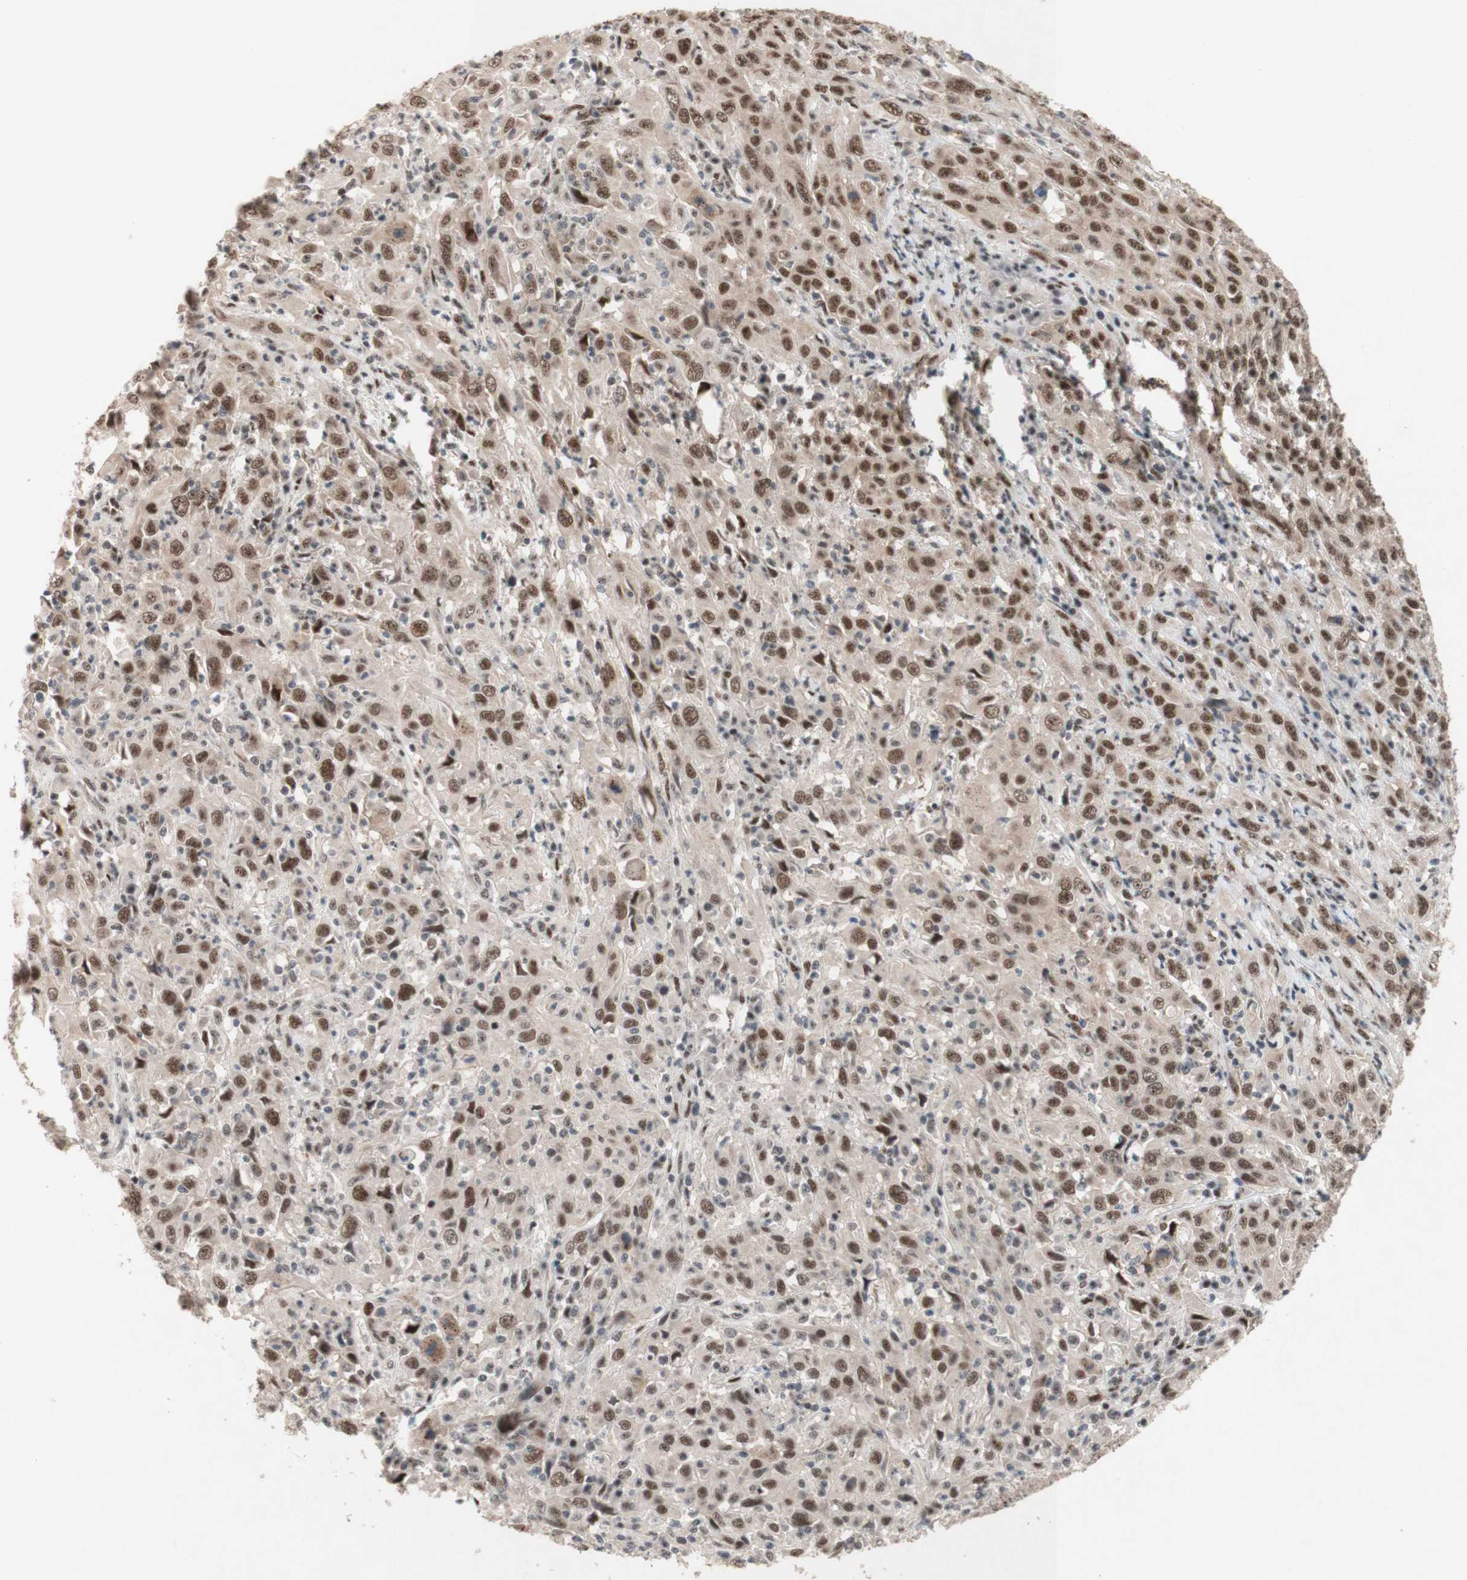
{"staining": {"intensity": "moderate", "quantity": ">75%", "location": "nuclear"}, "tissue": "cervical cancer", "cell_type": "Tumor cells", "image_type": "cancer", "snomed": [{"axis": "morphology", "description": "Squamous cell carcinoma, NOS"}, {"axis": "topography", "description": "Cervix"}], "caption": "An immunohistochemistry micrograph of neoplastic tissue is shown. Protein staining in brown shows moderate nuclear positivity in squamous cell carcinoma (cervical) within tumor cells.", "gene": "TLE1", "patient": {"sex": "female", "age": 46}}